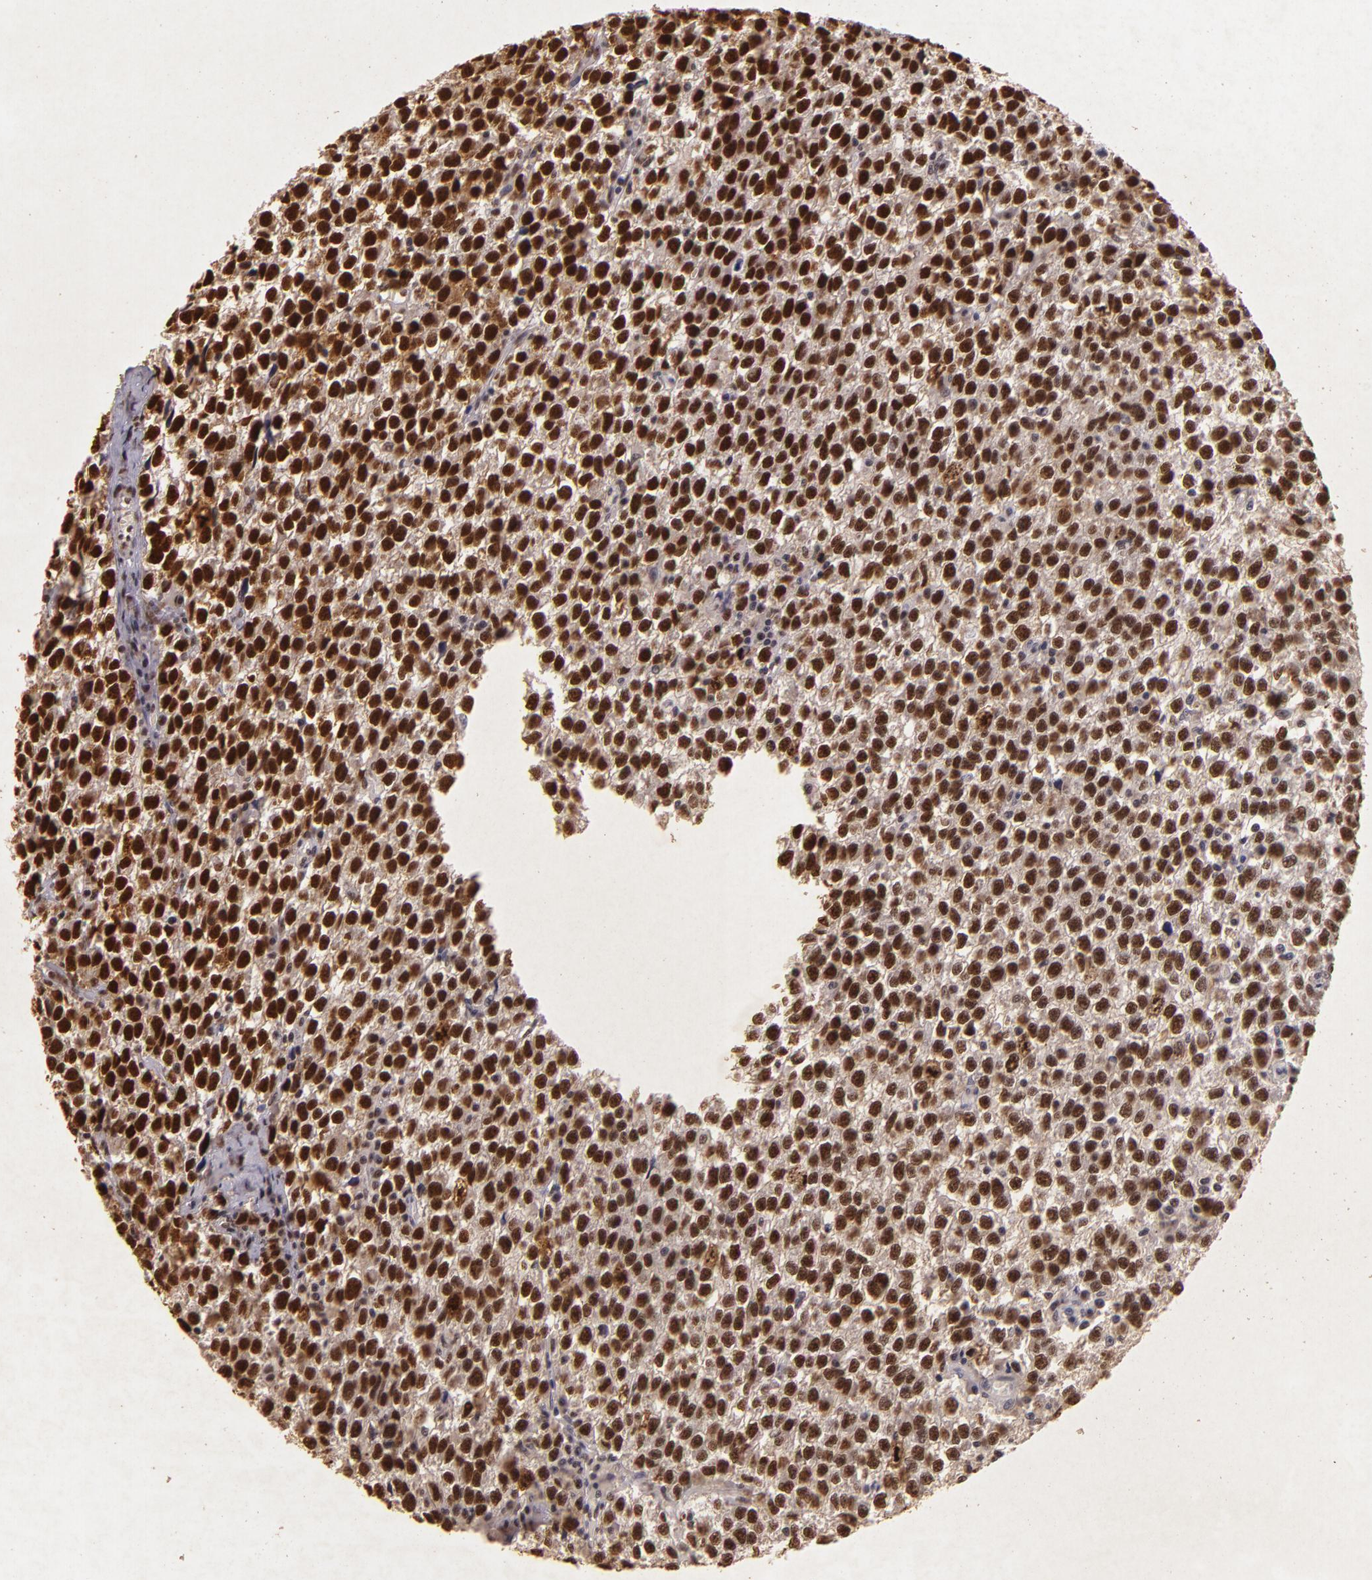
{"staining": {"intensity": "strong", "quantity": ">75%", "location": "nuclear"}, "tissue": "testis cancer", "cell_type": "Tumor cells", "image_type": "cancer", "snomed": [{"axis": "morphology", "description": "Seminoma, NOS"}, {"axis": "topography", "description": "Testis"}], "caption": "This photomicrograph displays immunohistochemistry (IHC) staining of human seminoma (testis), with high strong nuclear staining in approximately >75% of tumor cells.", "gene": "CBX3", "patient": {"sex": "male", "age": 35}}